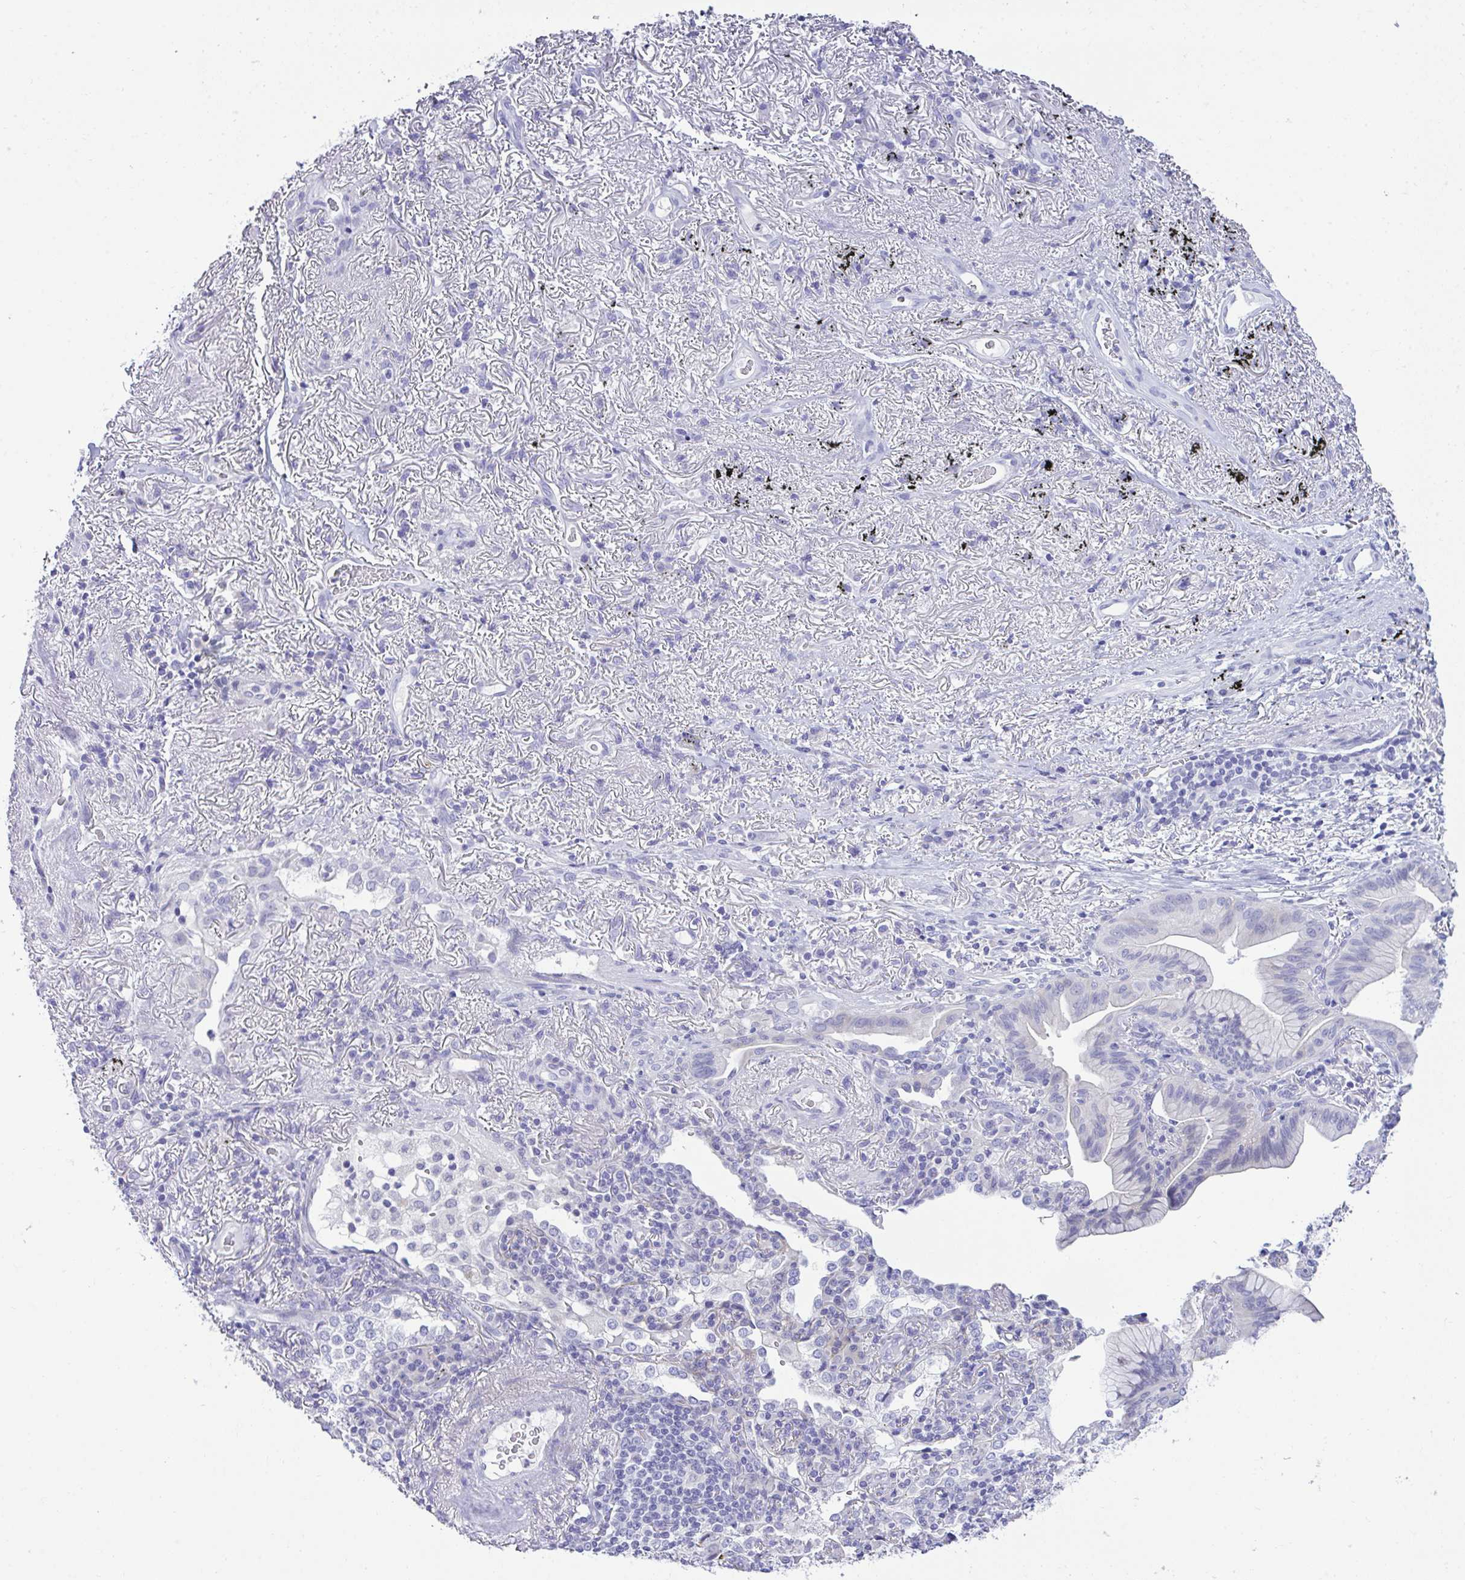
{"staining": {"intensity": "negative", "quantity": "none", "location": "none"}, "tissue": "lung cancer", "cell_type": "Tumor cells", "image_type": "cancer", "snomed": [{"axis": "morphology", "description": "Adenocarcinoma, NOS"}, {"axis": "topography", "description": "Lung"}], "caption": "Image shows no protein expression in tumor cells of adenocarcinoma (lung) tissue.", "gene": "PLEKHH1", "patient": {"sex": "male", "age": 77}}